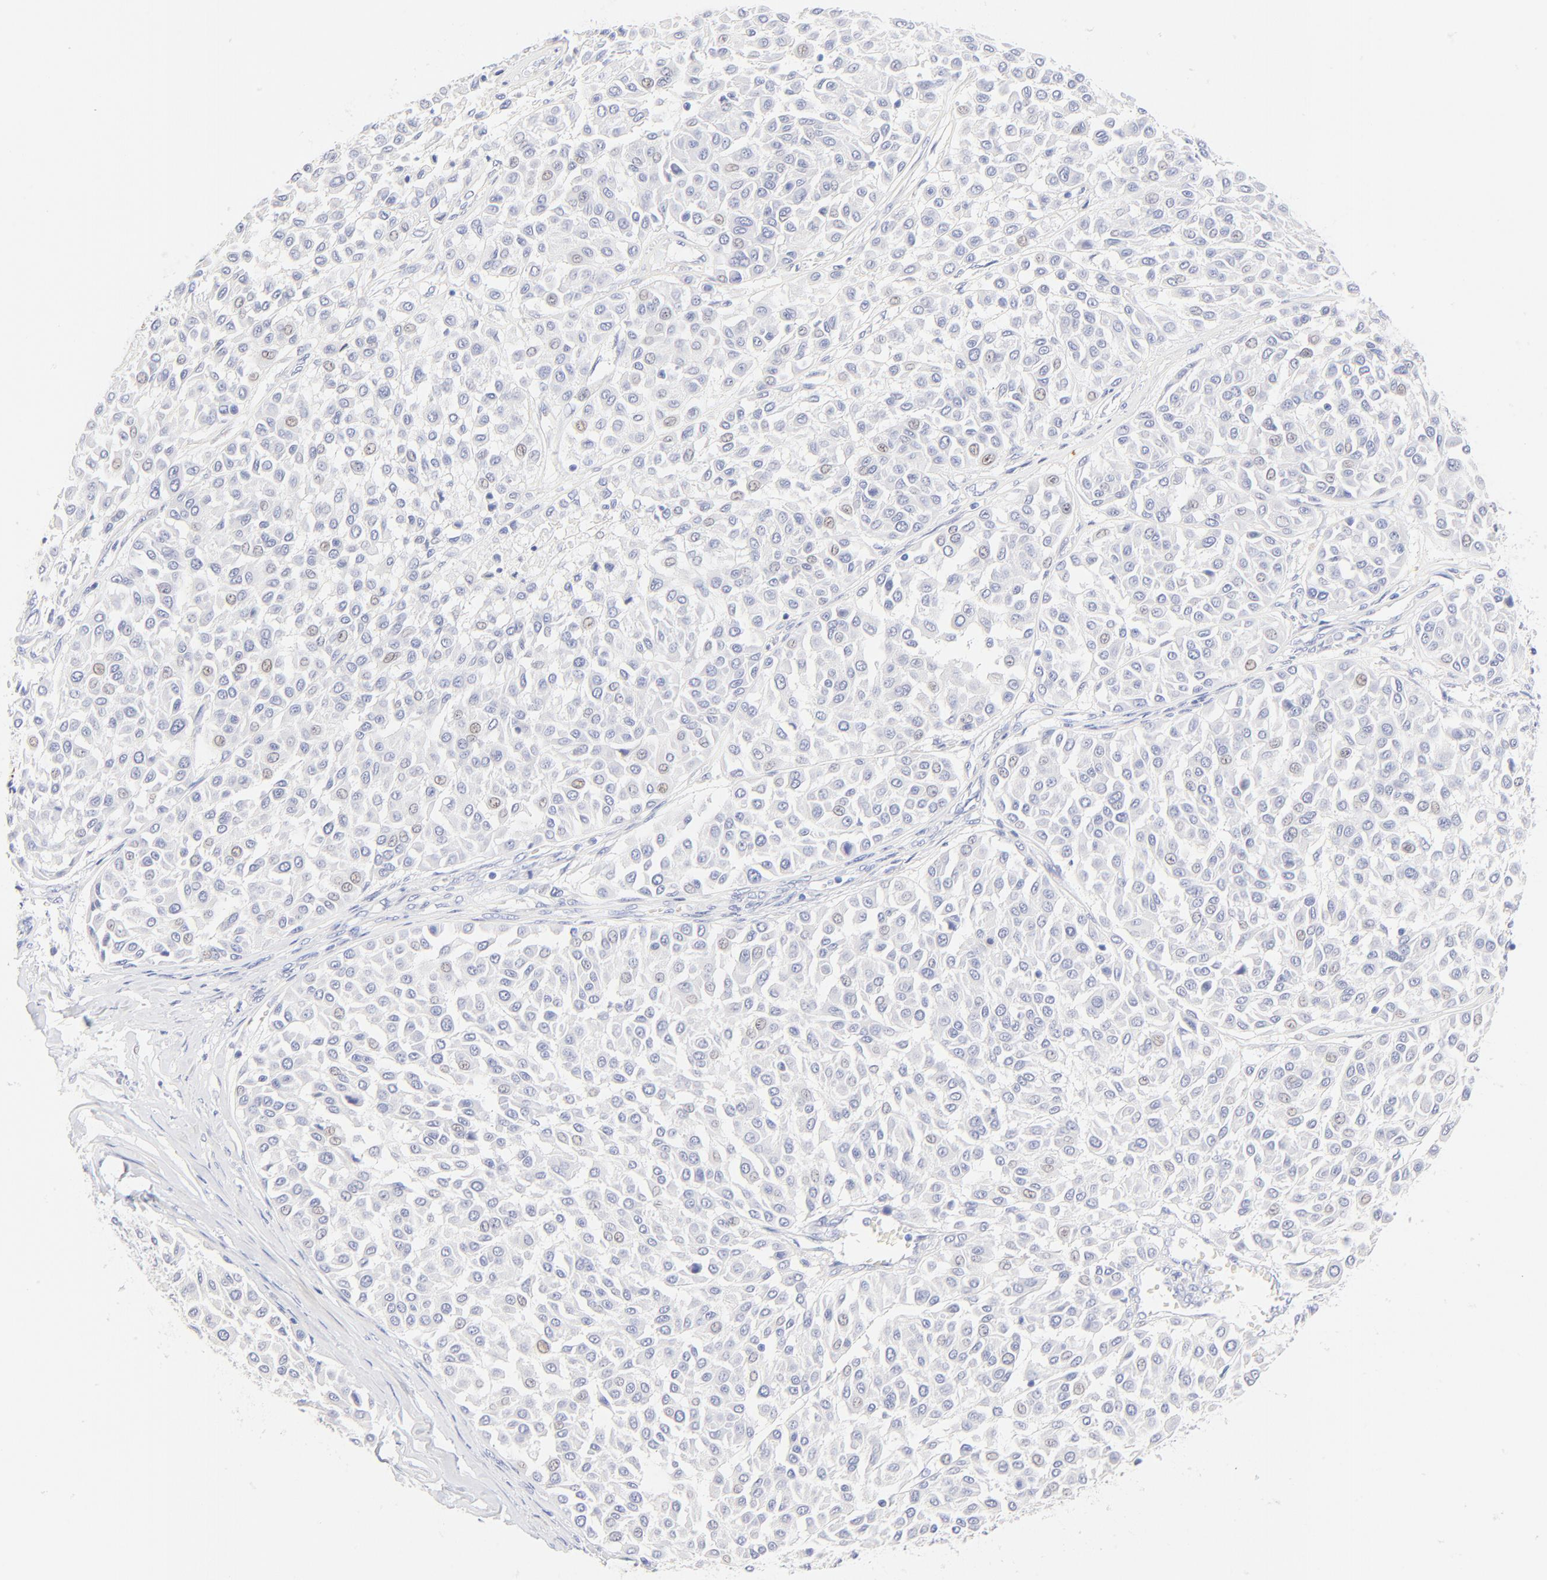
{"staining": {"intensity": "negative", "quantity": "none", "location": "none"}, "tissue": "melanoma", "cell_type": "Tumor cells", "image_type": "cancer", "snomed": [{"axis": "morphology", "description": "Malignant melanoma, Metastatic site"}, {"axis": "topography", "description": "Soft tissue"}], "caption": "Tumor cells show no significant staining in melanoma.", "gene": "SULT4A1", "patient": {"sex": "male", "age": 41}}